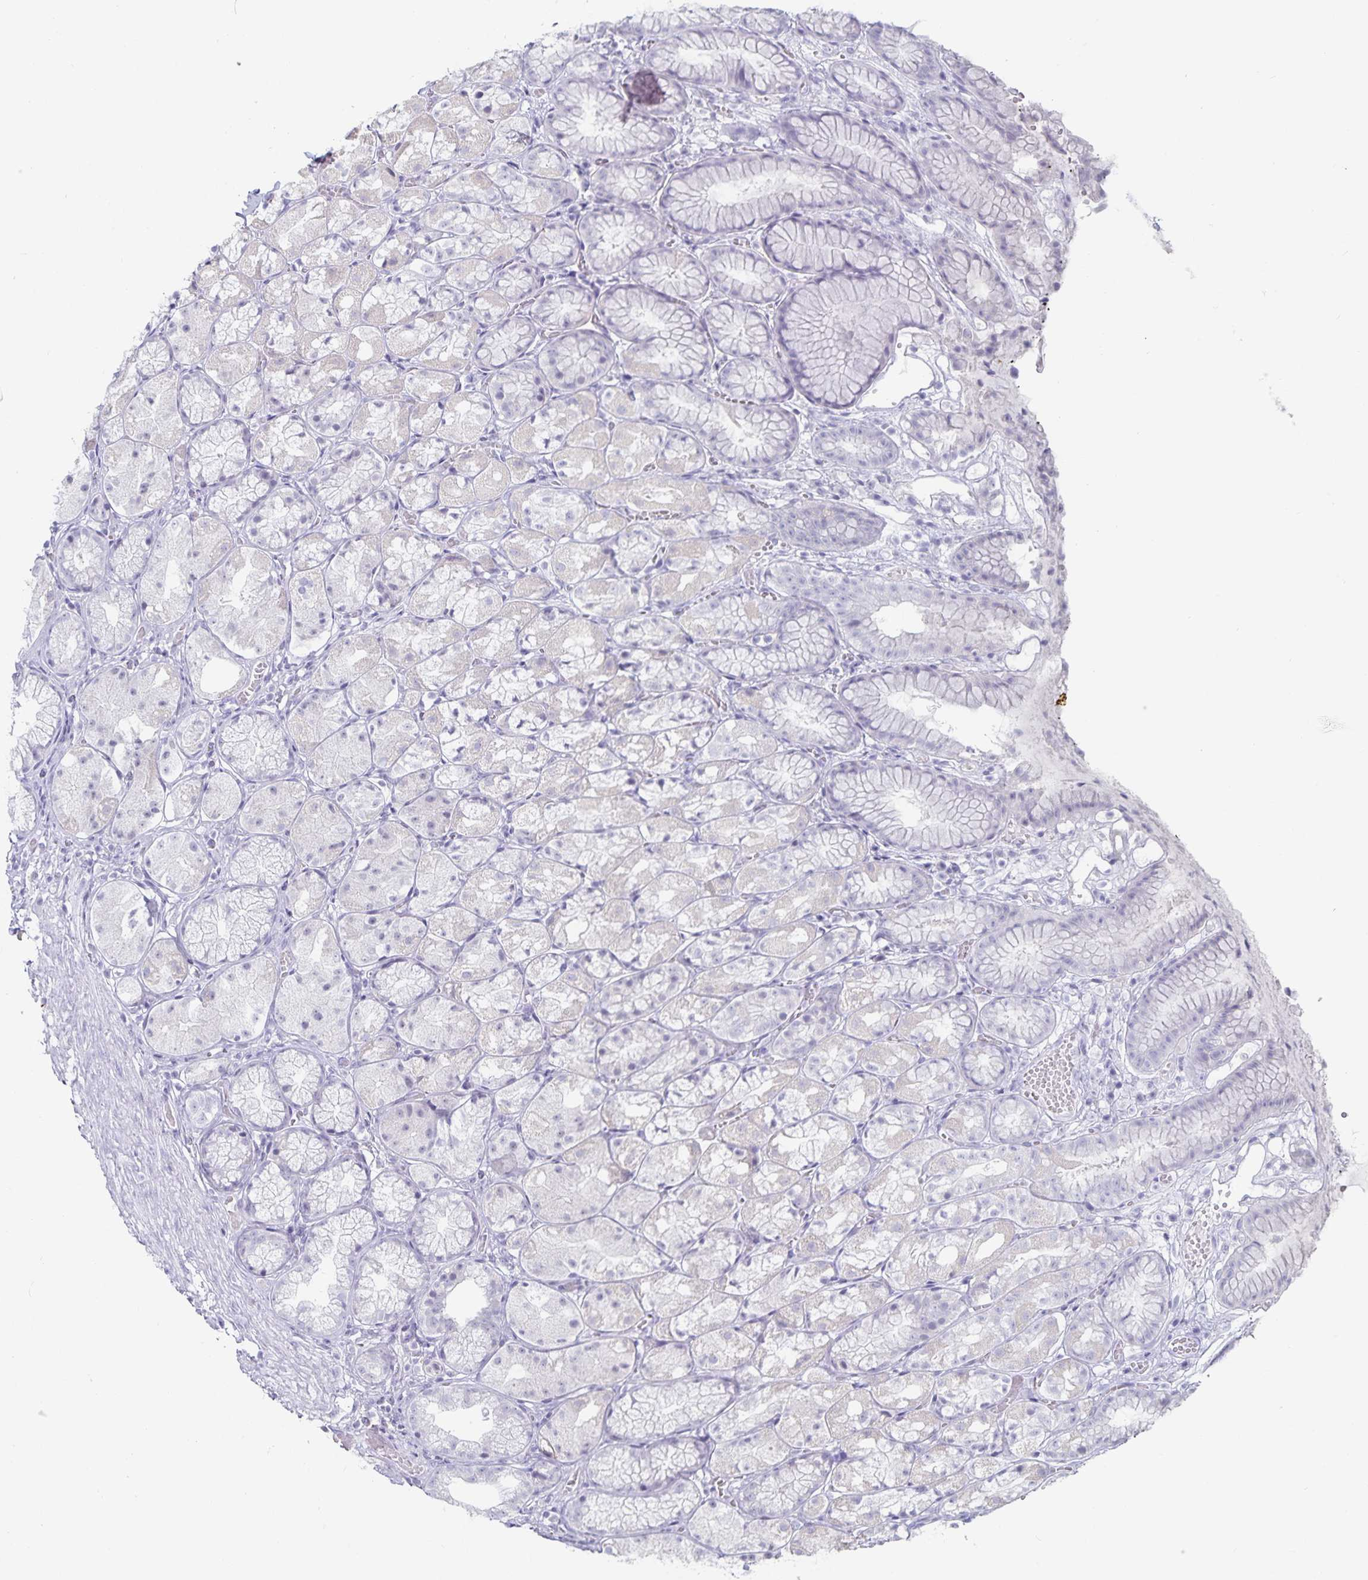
{"staining": {"intensity": "negative", "quantity": "none", "location": "none"}, "tissue": "stomach", "cell_type": "Glandular cells", "image_type": "normal", "snomed": [{"axis": "morphology", "description": "Normal tissue, NOS"}, {"axis": "topography", "description": "Stomach"}], "caption": "This is an immunohistochemistry (IHC) photomicrograph of normal human stomach. There is no staining in glandular cells.", "gene": "DNAH9", "patient": {"sex": "male", "age": 70}}